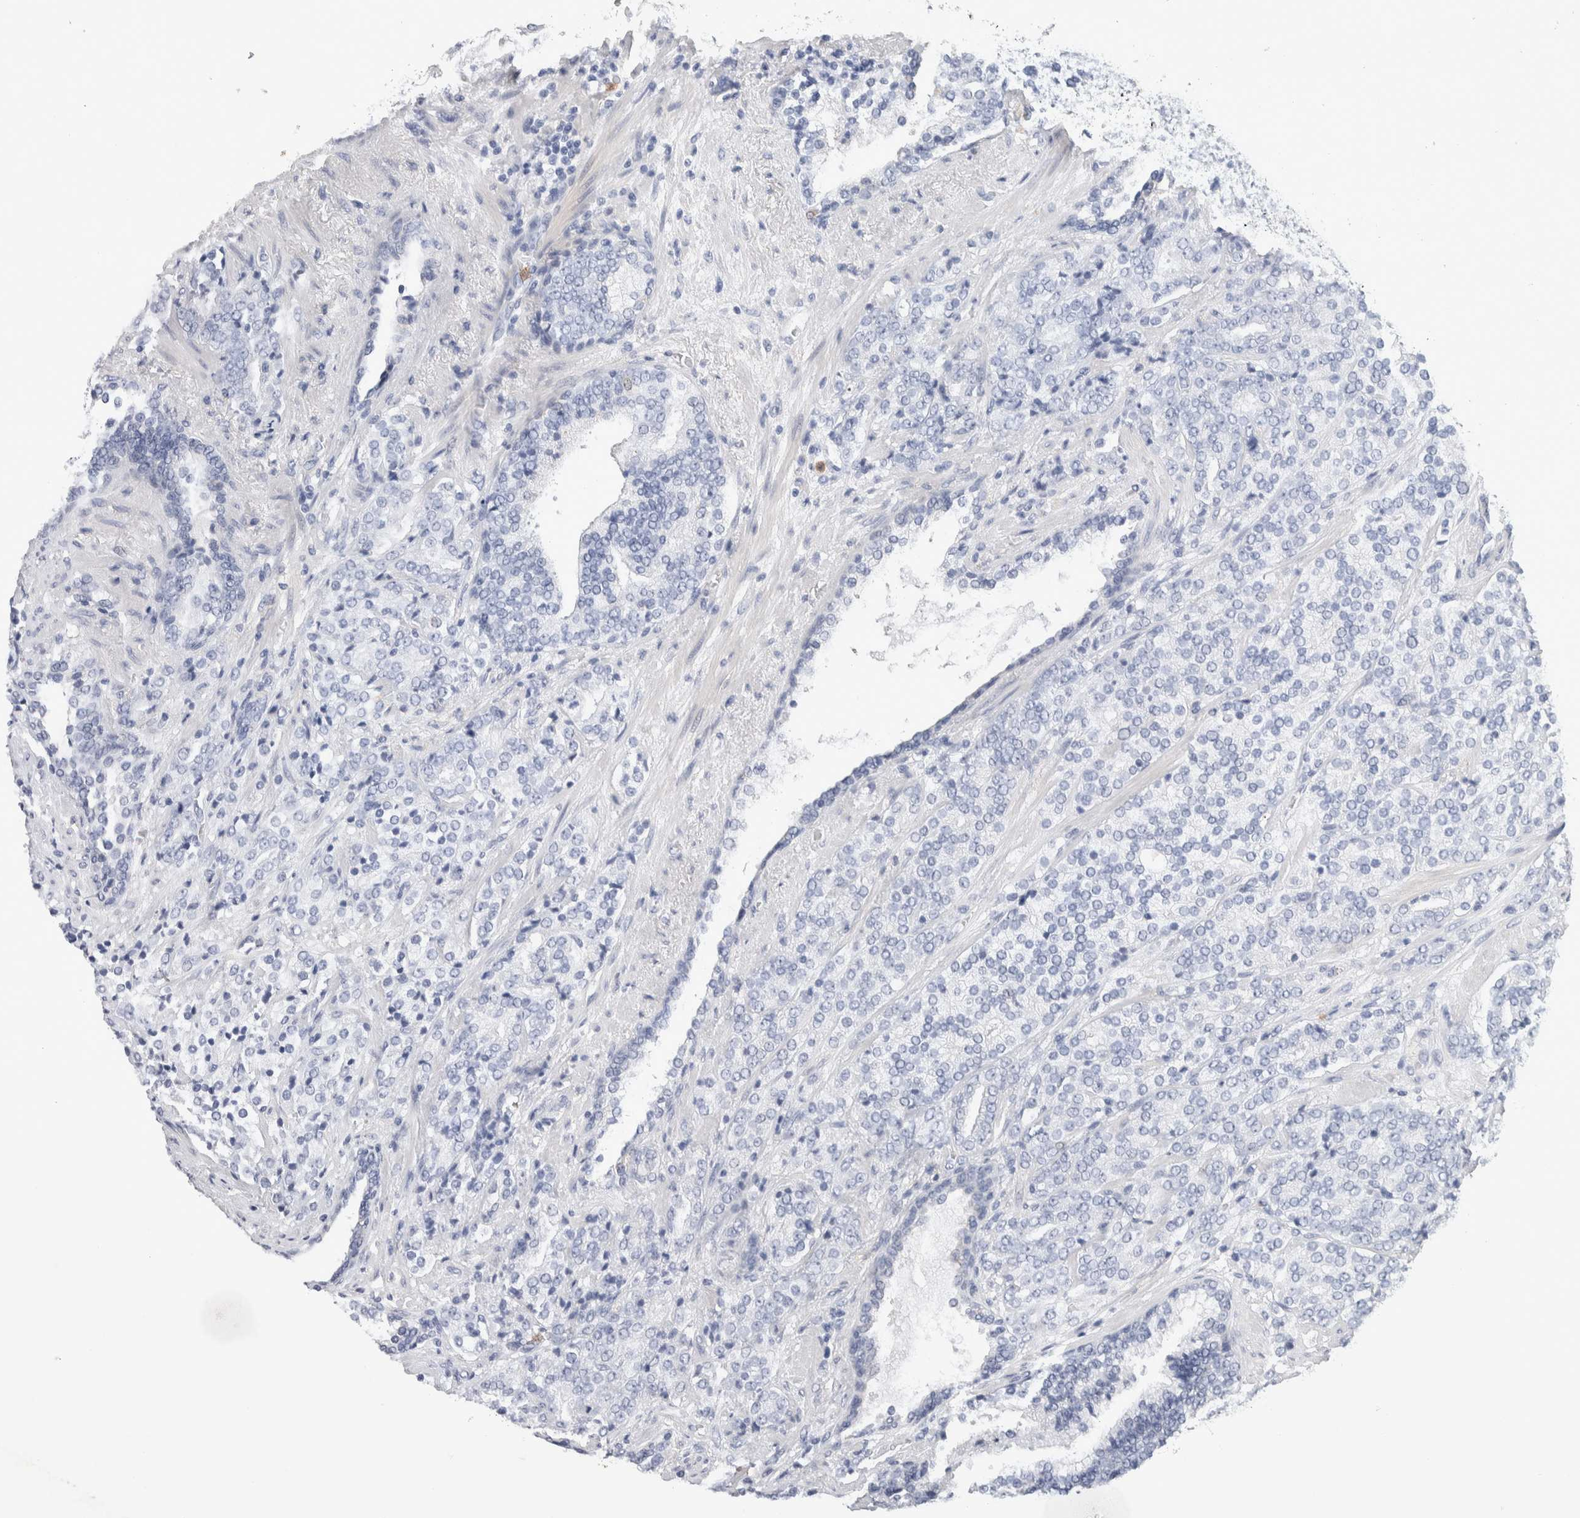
{"staining": {"intensity": "negative", "quantity": "none", "location": "none"}, "tissue": "prostate cancer", "cell_type": "Tumor cells", "image_type": "cancer", "snomed": [{"axis": "morphology", "description": "Adenocarcinoma, High grade"}, {"axis": "topography", "description": "Prostate"}], "caption": "Human prostate cancer stained for a protein using immunohistochemistry displays no expression in tumor cells.", "gene": "NCF2", "patient": {"sex": "male", "age": 71}}